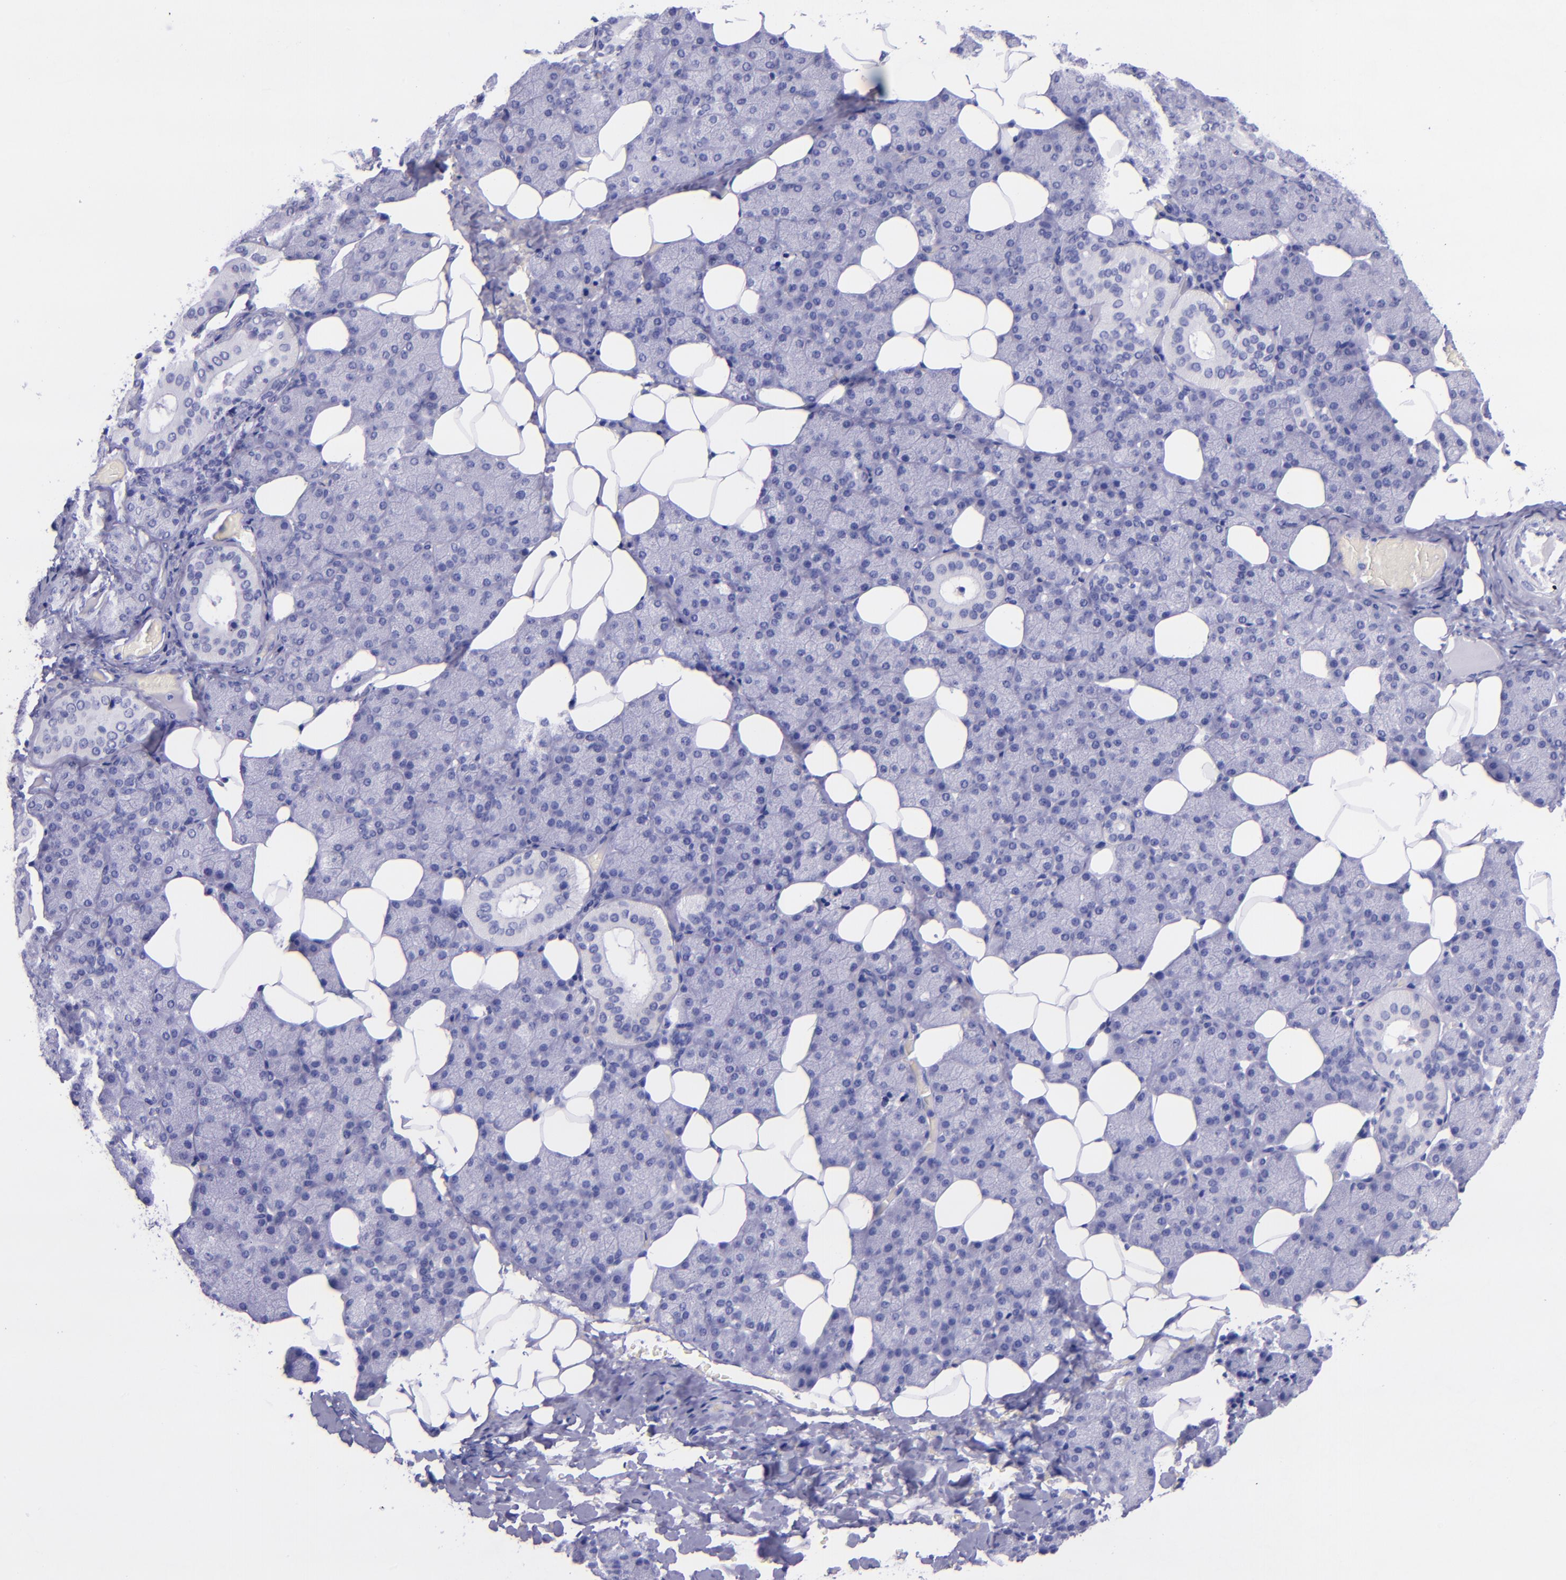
{"staining": {"intensity": "negative", "quantity": "none", "location": "none"}, "tissue": "salivary gland", "cell_type": "Glandular cells", "image_type": "normal", "snomed": [{"axis": "morphology", "description": "Normal tissue, NOS"}, {"axis": "topography", "description": "Lymph node"}, {"axis": "topography", "description": "Salivary gland"}], "caption": "IHC of unremarkable salivary gland reveals no positivity in glandular cells. (Stains: DAB immunohistochemistry (IHC) with hematoxylin counter stain, Microscopy: brightfield microscopy at high magnification).", "gene": "MBP", "patient": {"sex": "male", "age": 8}}